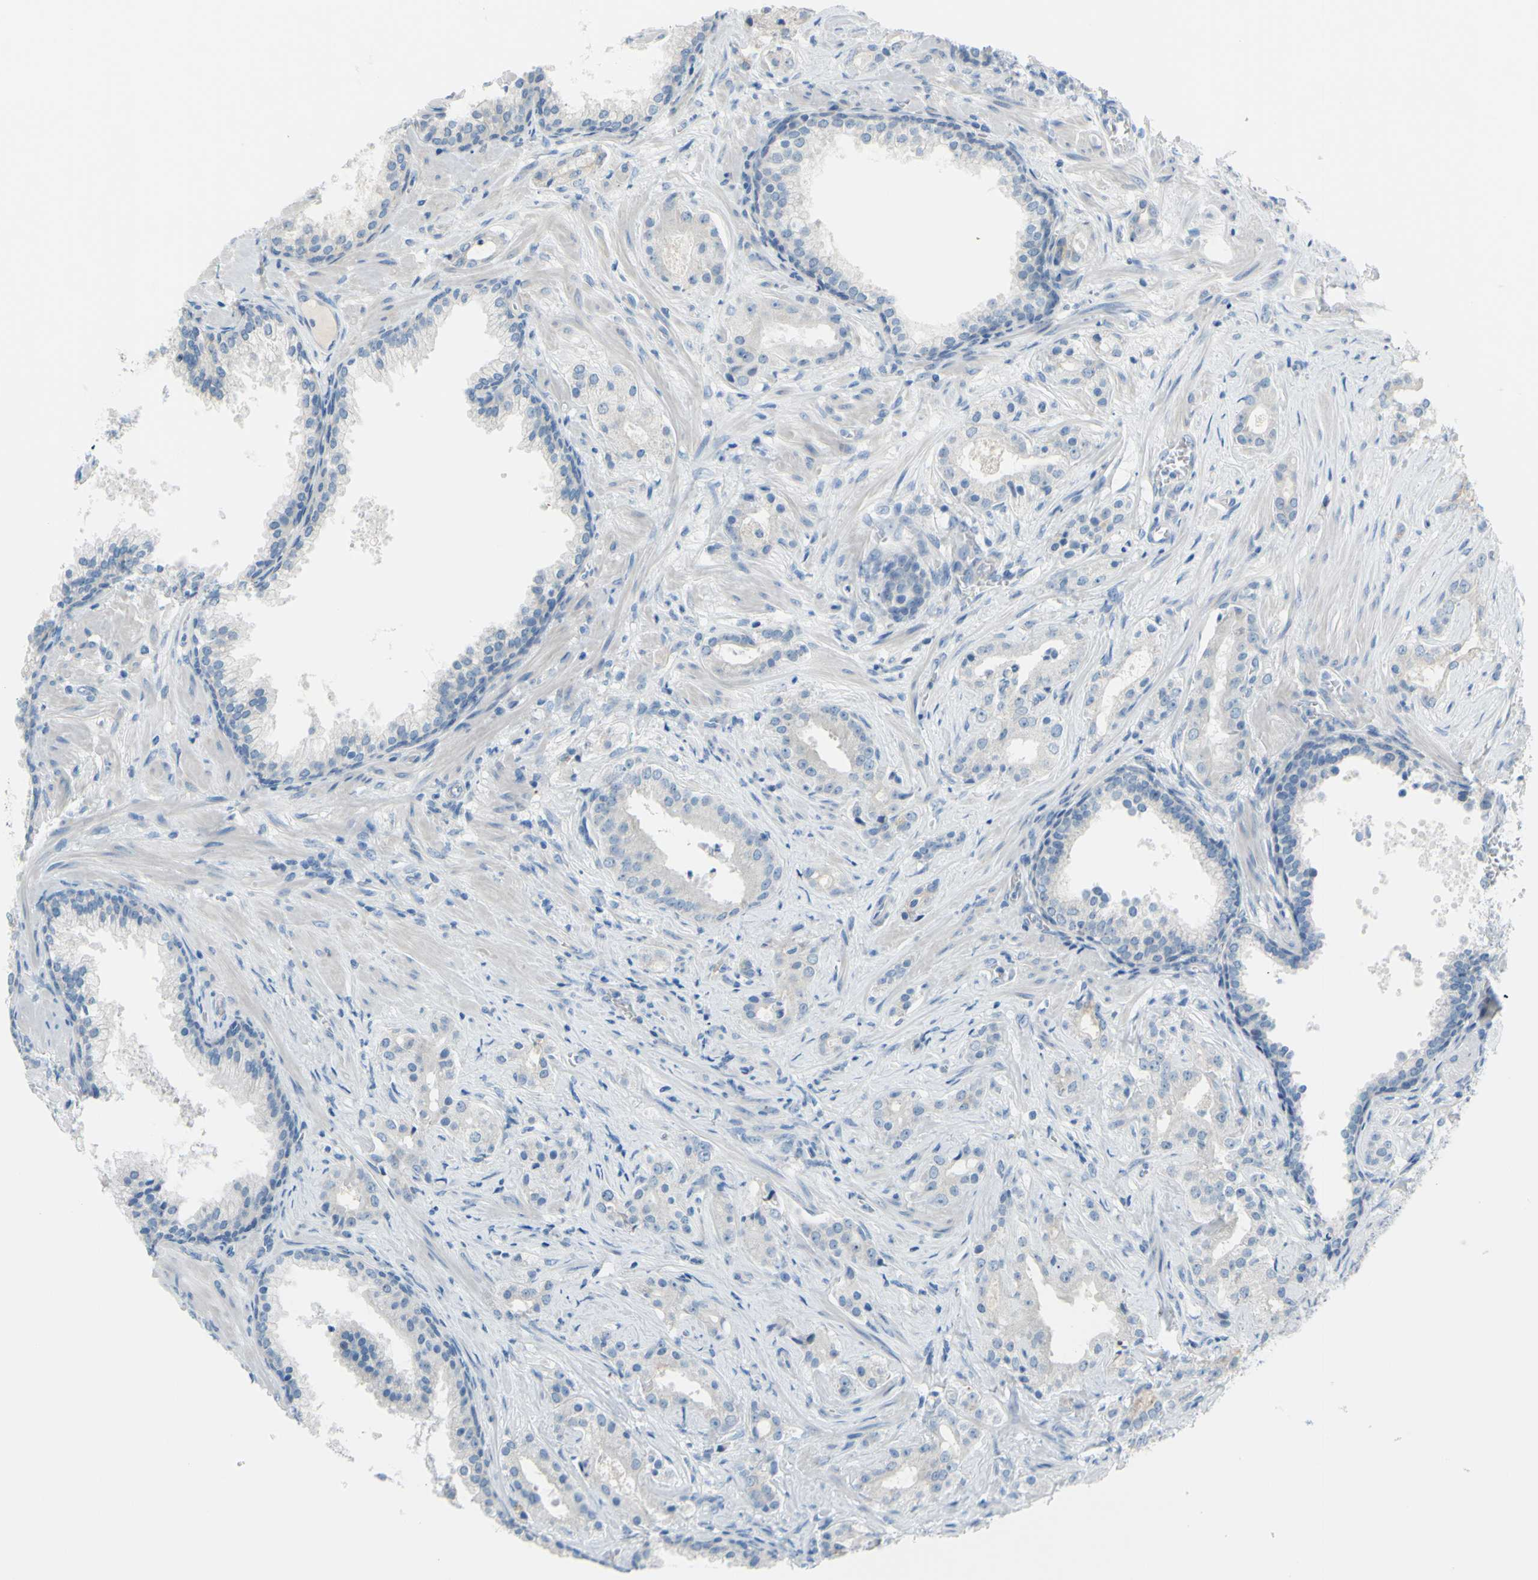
{"staining": {"intensity": "negative", "quantity": "none", "location": "none"}, "tissue": "prostate cancer", "cell_type": "Tumor cells", "image_type": "cancer", "snomed": [{"axis": "morphology", "description": "Adenocarcinoma, Low grade"}, {"axis": "topography", "description": "Prostate"}], "caption": "Immunohistochemistry of prostate low-grade adenocarcinoma demonstrates no positivity in tumor cells.", "gene": "SLC1A2", "patient": {"sex": "male", "age": 59}}